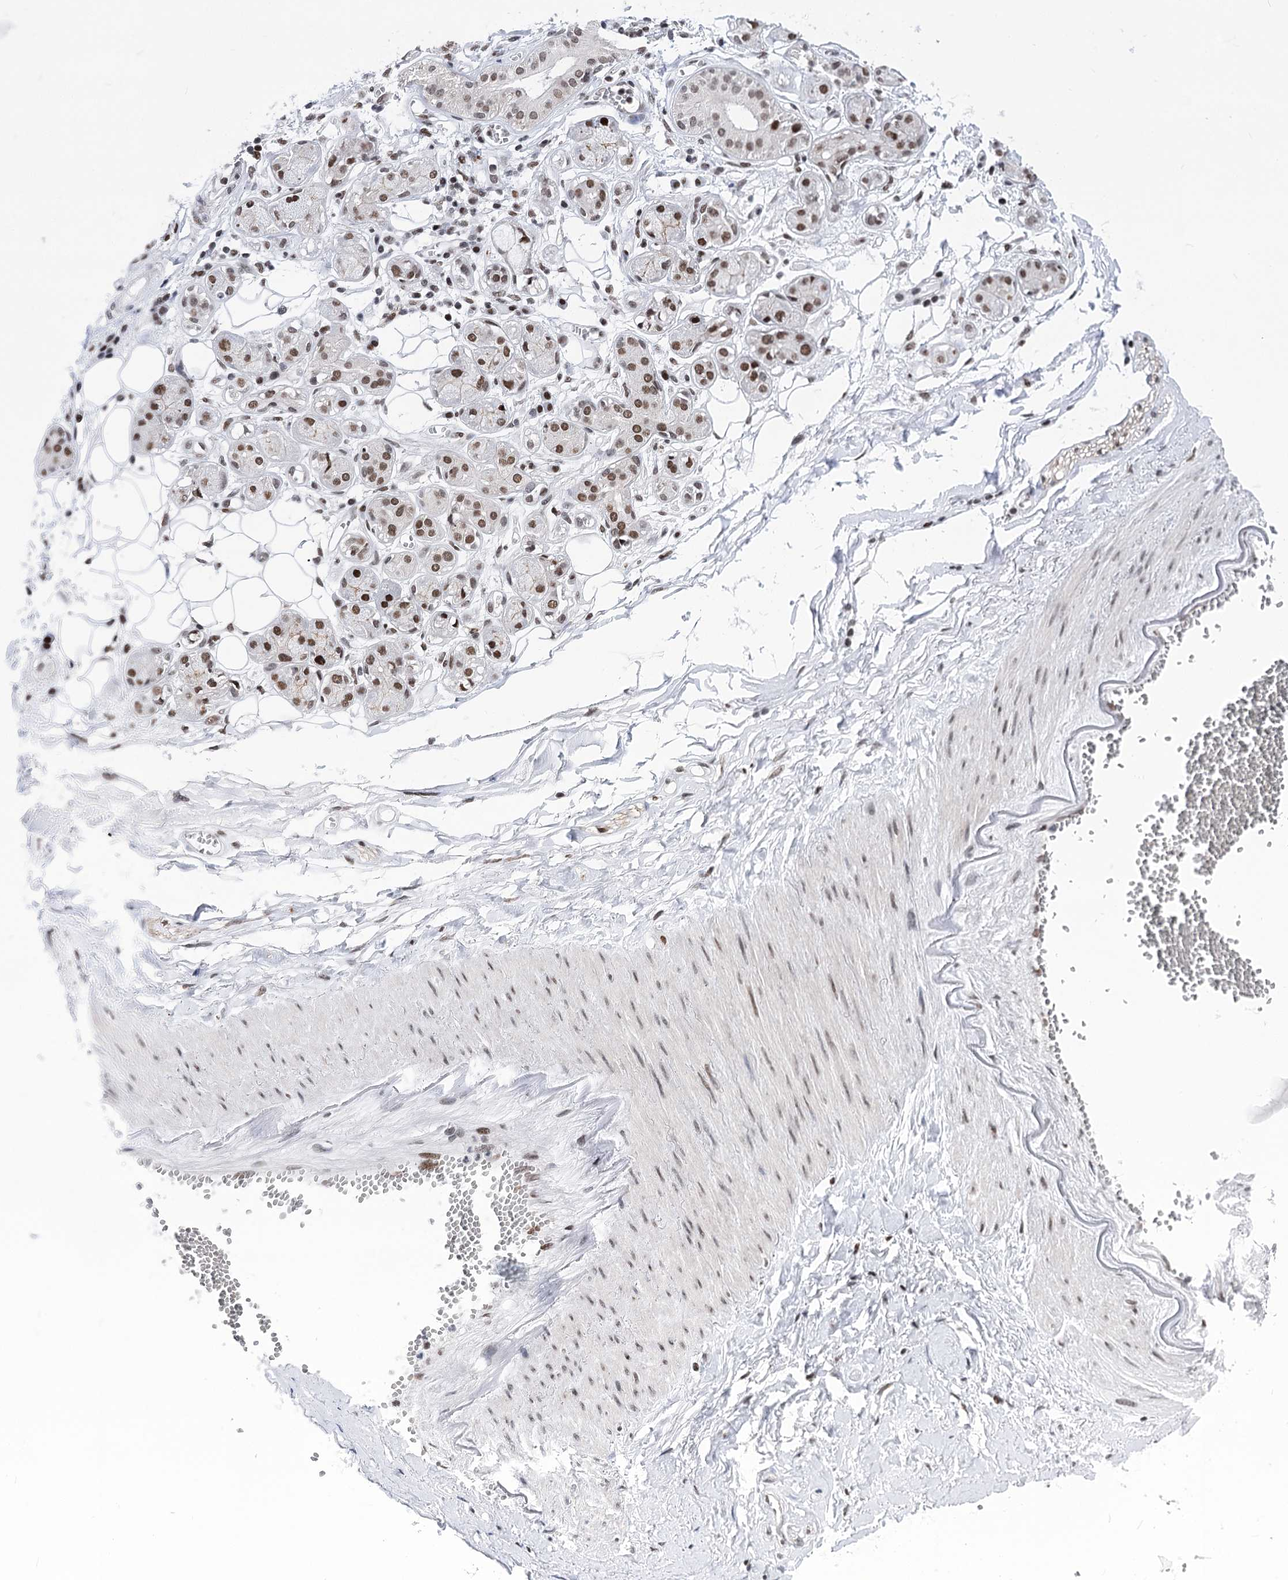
{"staining": {"intensity": "weak", "quantity": ">75%", "location": "nuclear"}, "tissue": "adipose tissue", "cell_type": "Adipocytes", "image_type": "normal", "snomed": [{"axis": "morphology", "description": "Normal tissue, NOS"}, {"axis": "morphology", "description": "Inflammation, NOS"}, {"axis": "topography", "description": "Salivary gland"}, {"axis": "topography", "description": "Peripheral nerve tissue"}], "caption": "High-power microscopy captured an immunohistochemistry histopathology image of unremarkable adipose tissue, revealing weak nuclear positivity in about >75% of adipocytes. The staining was performed using DAB, with brown indicating positive protein expression. Nuclei are stained blue with hematoxylin.", "gene": "POU4F3", "patient": {"sex": "female", "age": 75}}